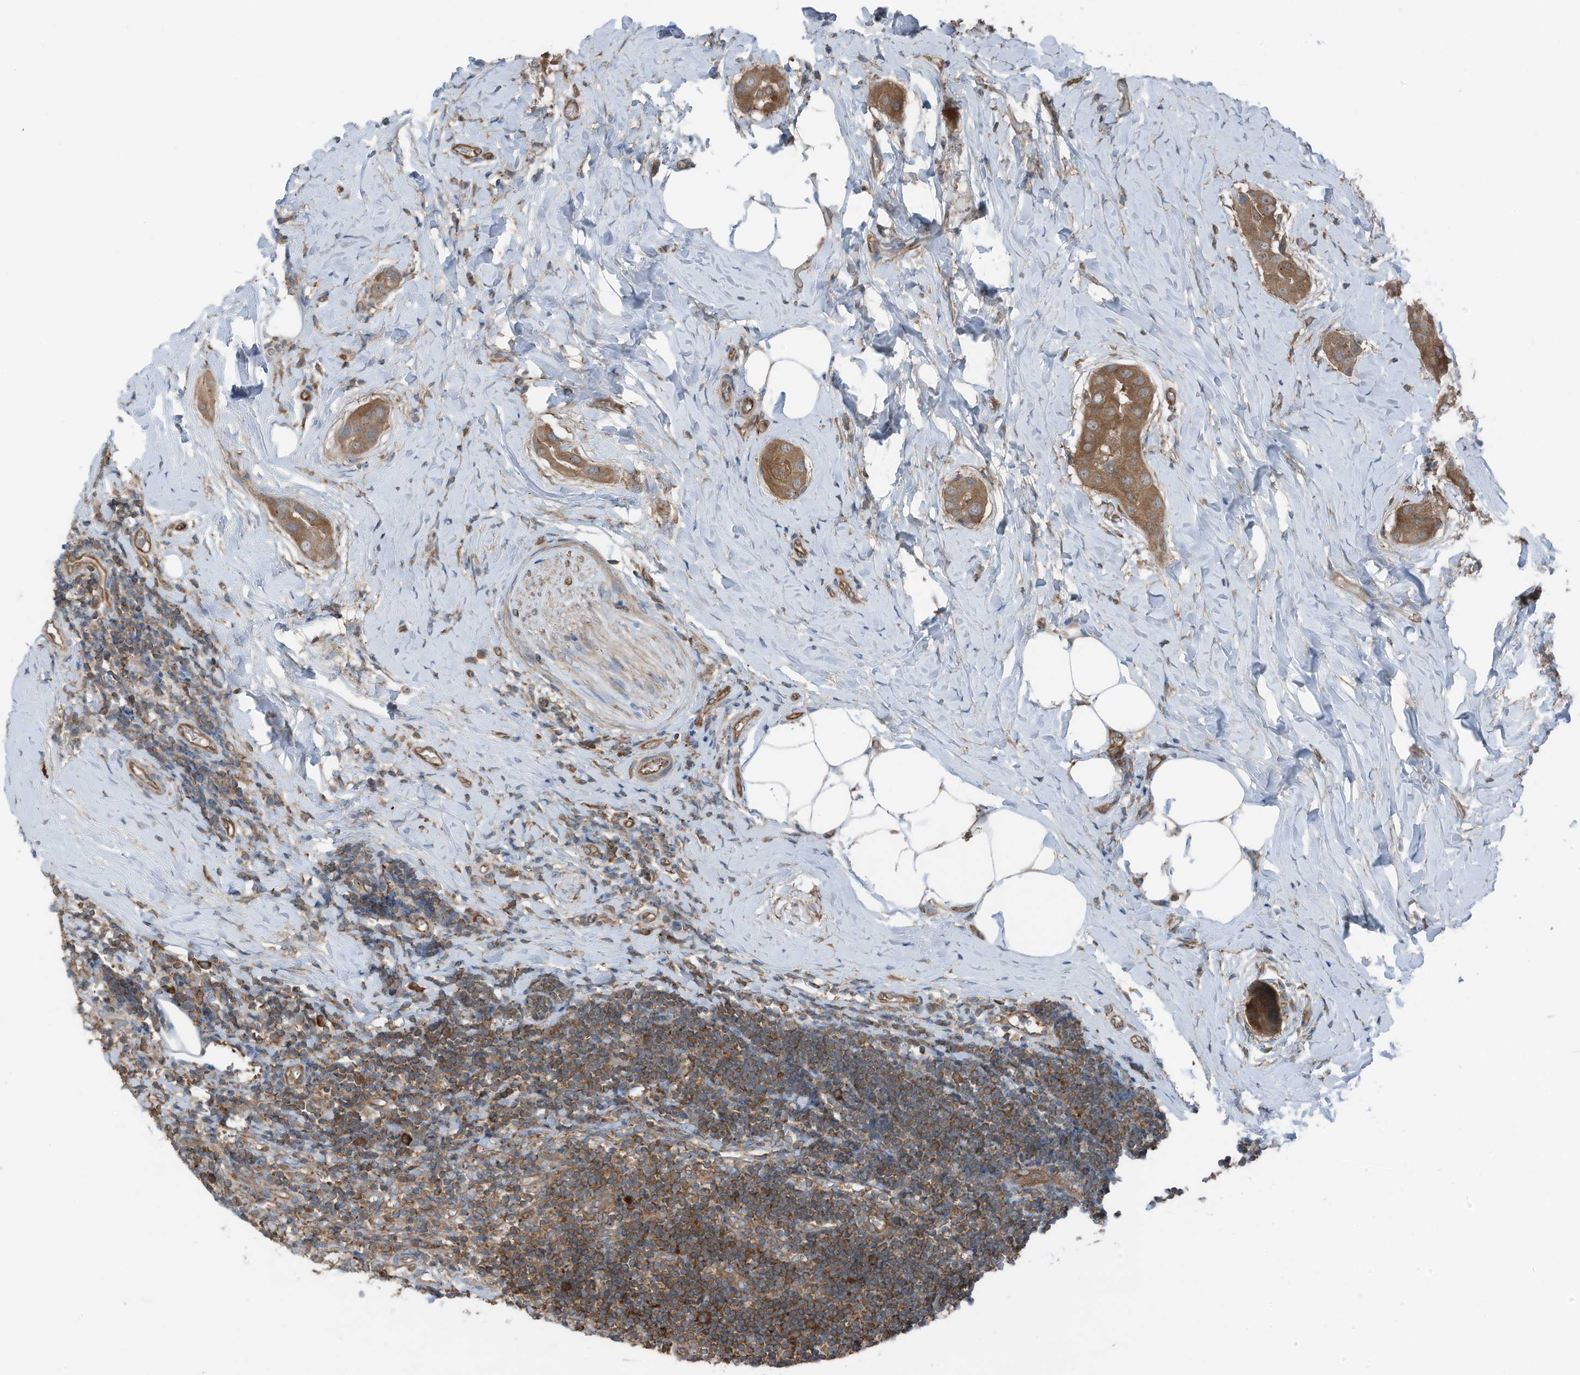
{"staining": {"intensity": "moderate", "quantity": ">75%", "location": "cytoplasmic/membranous"}, "tissue": "thyroid cancer", "cell_type": "Tumor cells", "image_type": "cancer", "snomed": [{"axis": "morphology", "description": "Papillary adenocarcinoma, NOS"}, {"axis": "topography", "description": "Thyroid gland"}], "caption": "High-power microscopy captured an IHC histopathology image of thyroid papillary adenocarcinoma, revealing moderate cytoplasmic/membranous staining in about >75% of tumor cells. Using DAB (3,3'-diaminobenzidine) (brown) and hematoxylin (blue) stains, captured at high magnification using brightfield microscopy.", "gene": "TXNDC9", "patient": {"sex": "male", "age": 33}}